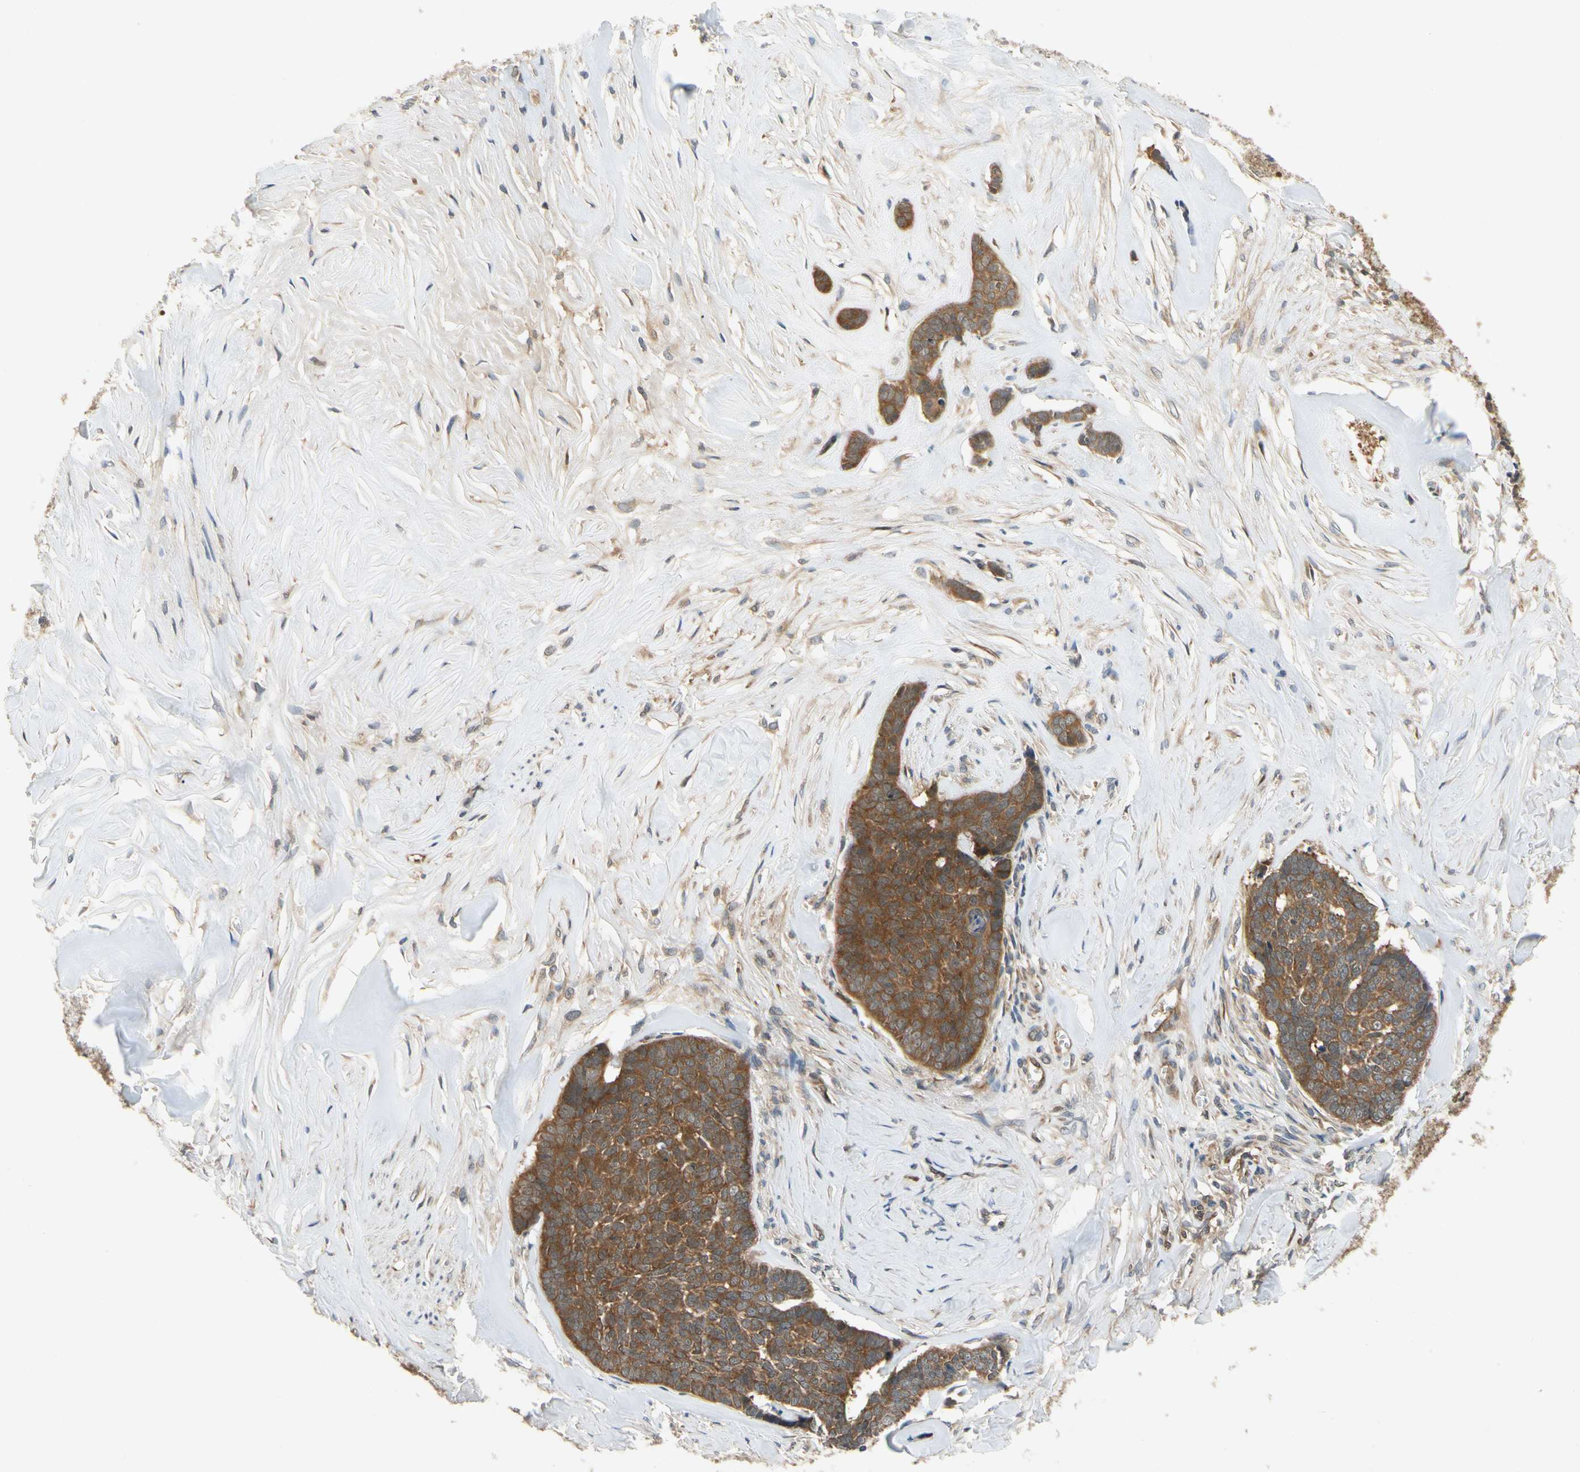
{"staining": {"intensity": "strong", "quantity": ">75%", "location": "cytoplasmic/membranous"}, "tissue": "skin cancer", "cell_type": "Tumor cells", "image_type": "cancer", "snomed": [{"axis": "morphology", "description": "Basal cell carcinoma"}, {"axis": "topography", "description": "Skin"}], "caption": "Immunohistochemistry (DAB) staining of human basal cell carcinoma (skin) displays strong cytoplasmic/membranous protein positivity in approximately >75% of tumor cells.", "gene": "TDRP", "patient": {"sex": "male", "age": 84}}